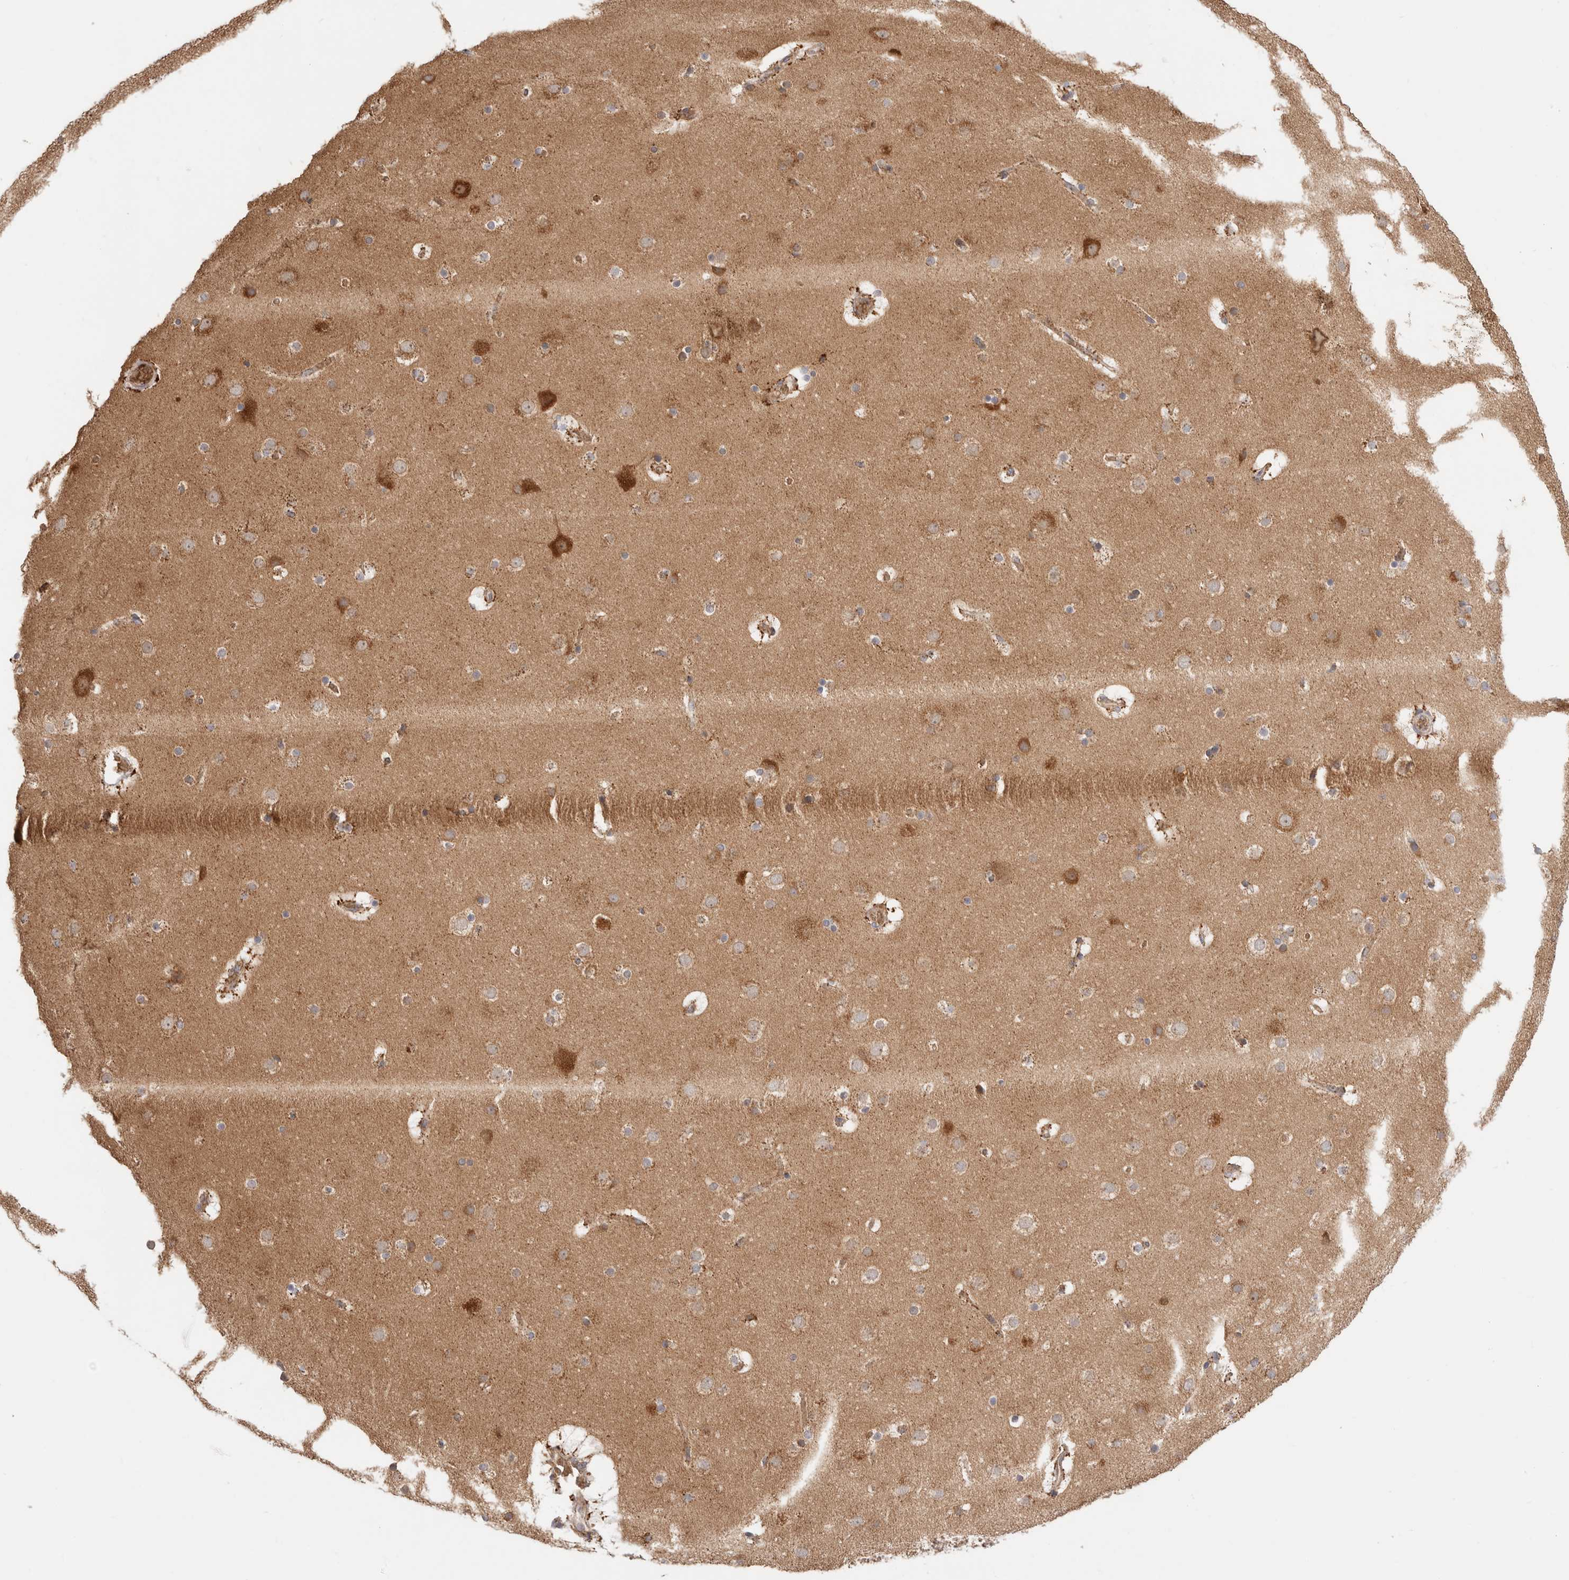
{"staining": {"intensity": "moderate", "quantity": "25%-75%", "location": "cytoplasmic/membranous"}, "tissue": "cerebral cortex", "cell_type": "Endothelial cells", "image_type": "normal", "snomed": [{"axis": "morphology", "description": "Normal tissue, NOS"}, {"axis": "topography", "description": "Cerebral cortex"}], "caption": "A histopathology image of human cerebral cortex stained for a protein exhibits moderate cytoplasmic/membranous brown staining in endothelial cells. (brown staining indicates protein expression, while blue staining denotes nuclei).", "gene": "UTS2B", "patient": {"sex": "male", "age": 57}}